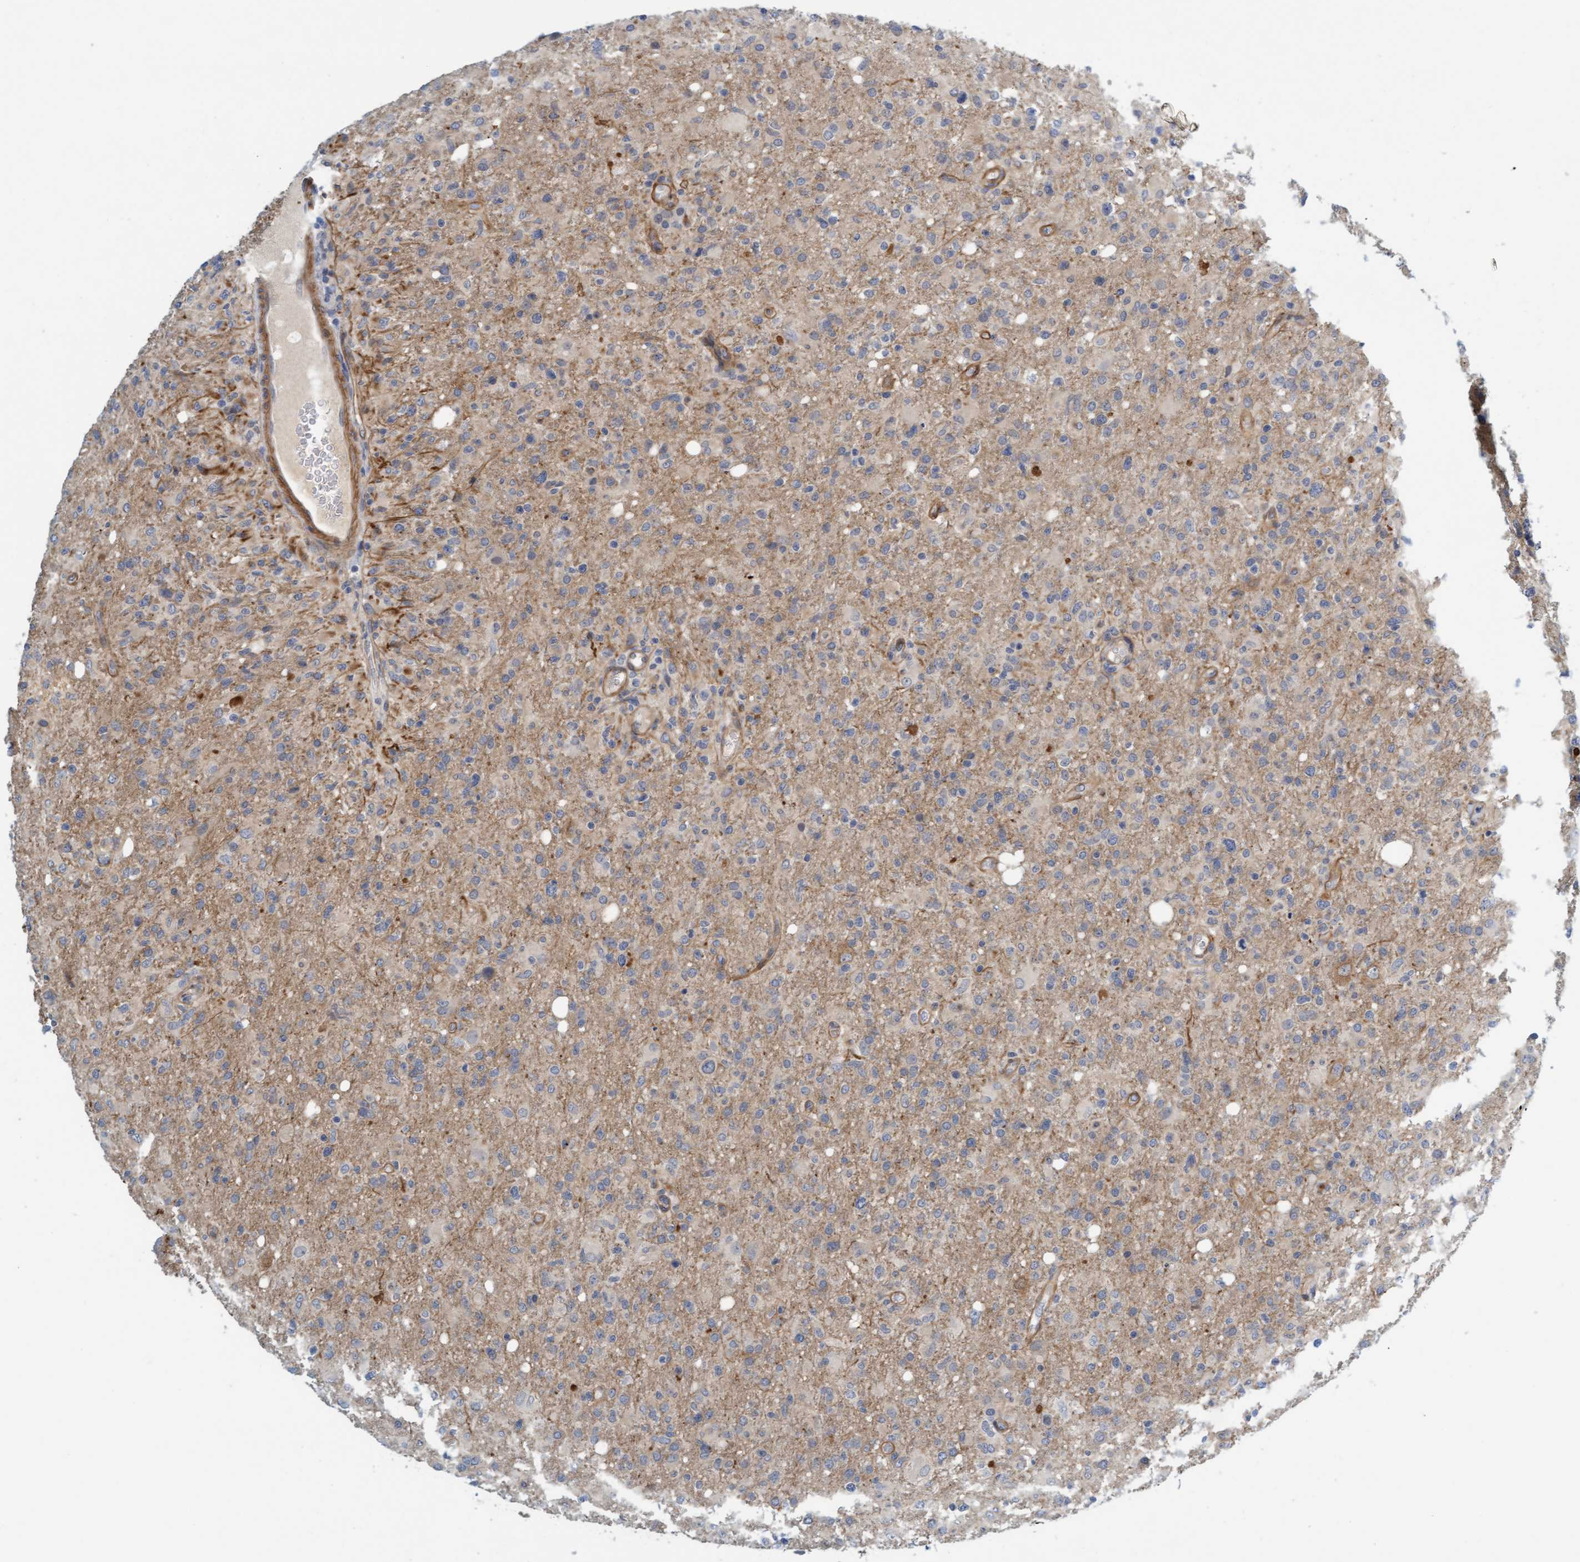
{"staining": {"intensity": "weak", "quantity": "<25%", "location": "cytoplasmic/membranous"}, "tissue": "glioma", "cell_type": "Tumor cells", "image_type": "cancer", "snomed": [{"axis": "morphology", "description": "Glioma, malignant, High grade"}, {"axis": "topography", "description": "Brain"}], "caption": "A histopathology image of human glioma is negative for staining in tumor cells.", "gene": "TSTD2", "patient": {"sex": "female", "age": 57}}